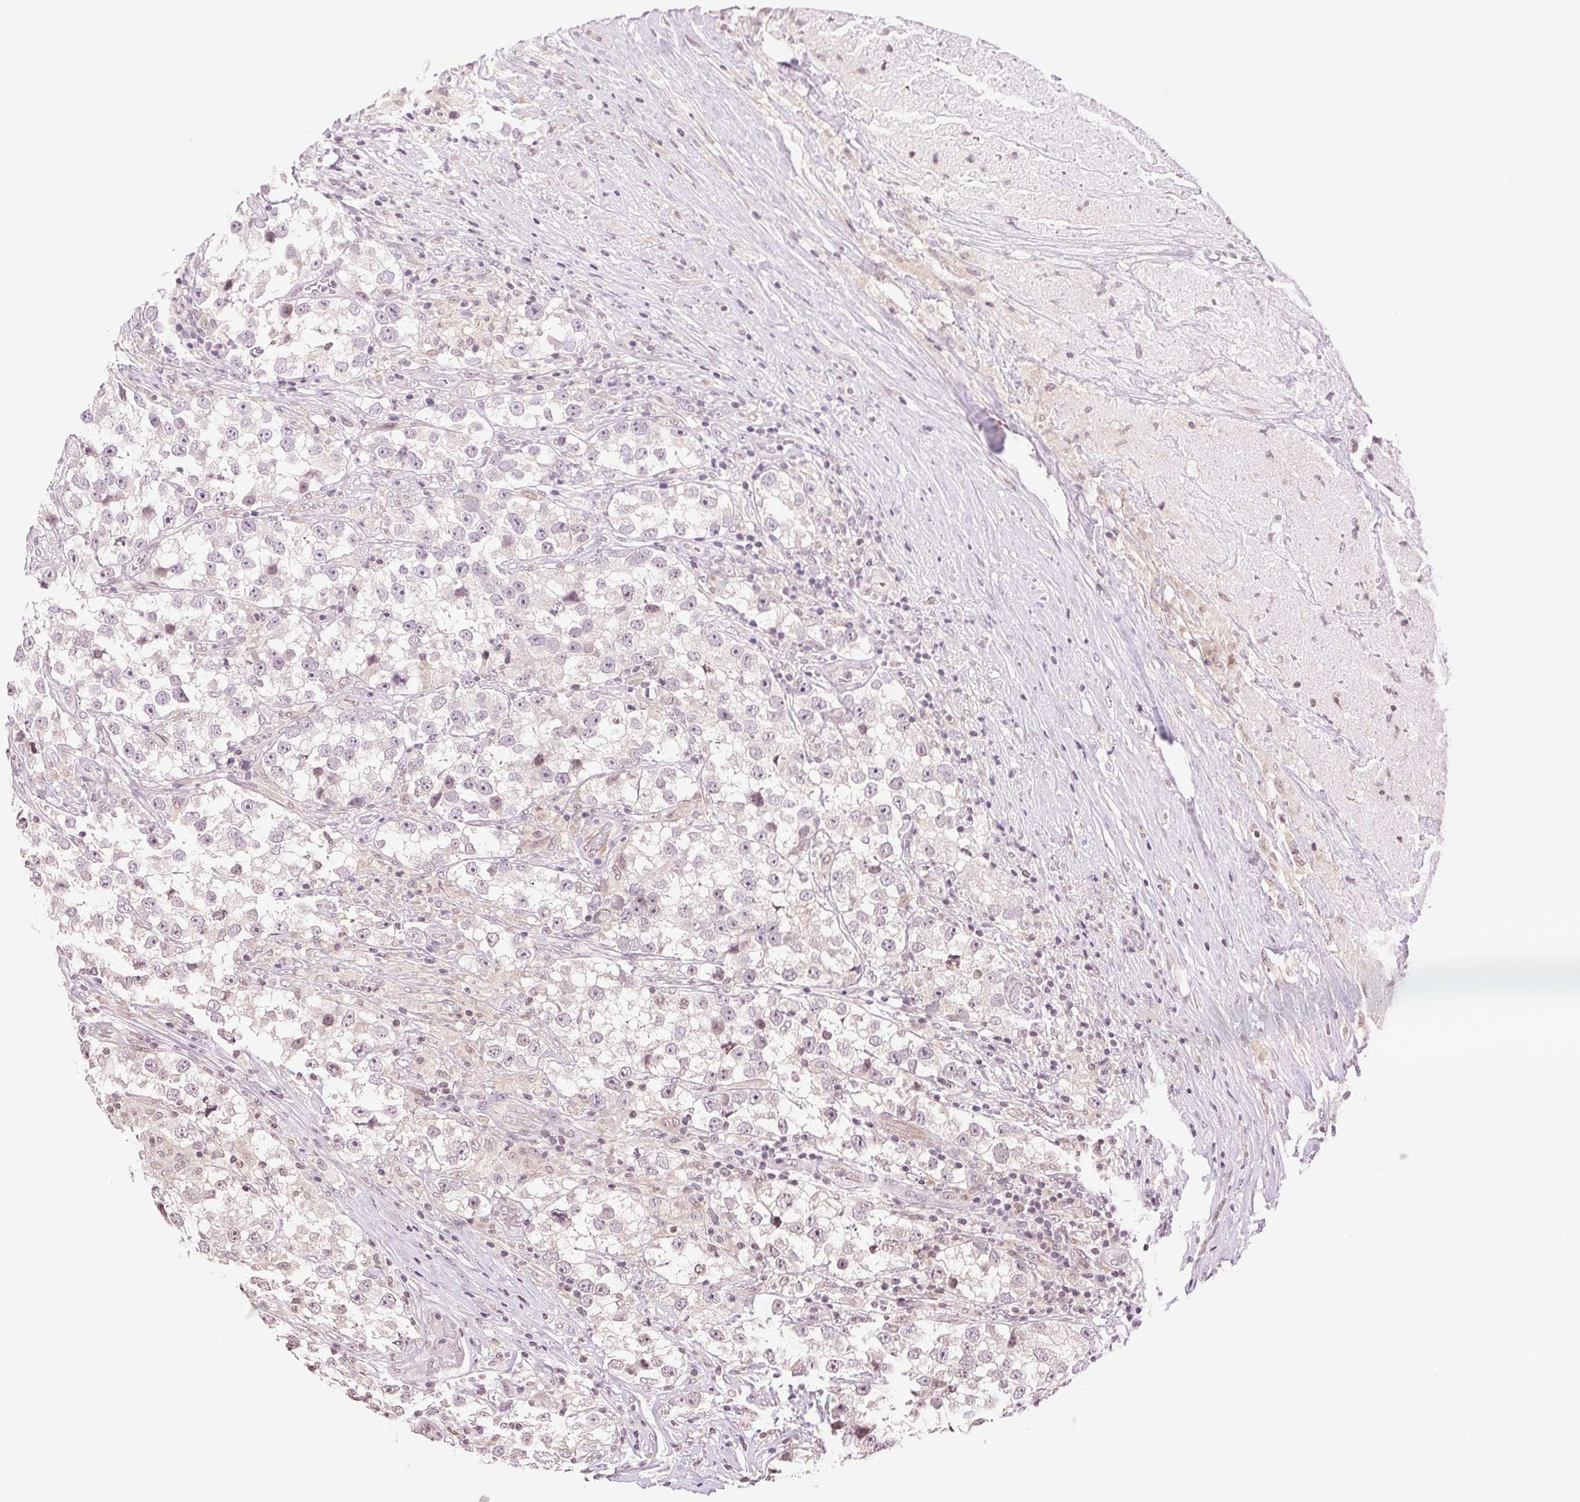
{"staining": {"intensity": "weak", "quantity": "<25%", "location": "nuclear"}, "tissue": "testis cancer", "cell_type": "Tumor cells", "image_type": "cancer", "snomed": [{"axis": "morphology", "description": "Seminoma, NOS"}, {"axis": "topography", "description": "Testis"}], "caption": "Tumor cells show no significant protein positivity in testis cancer (seminoma). (Immunohistochemistry, brightfield microscopy, high magnification).", "gene": "TNNT3", "patient": {"sex": "male", "age": 46}}